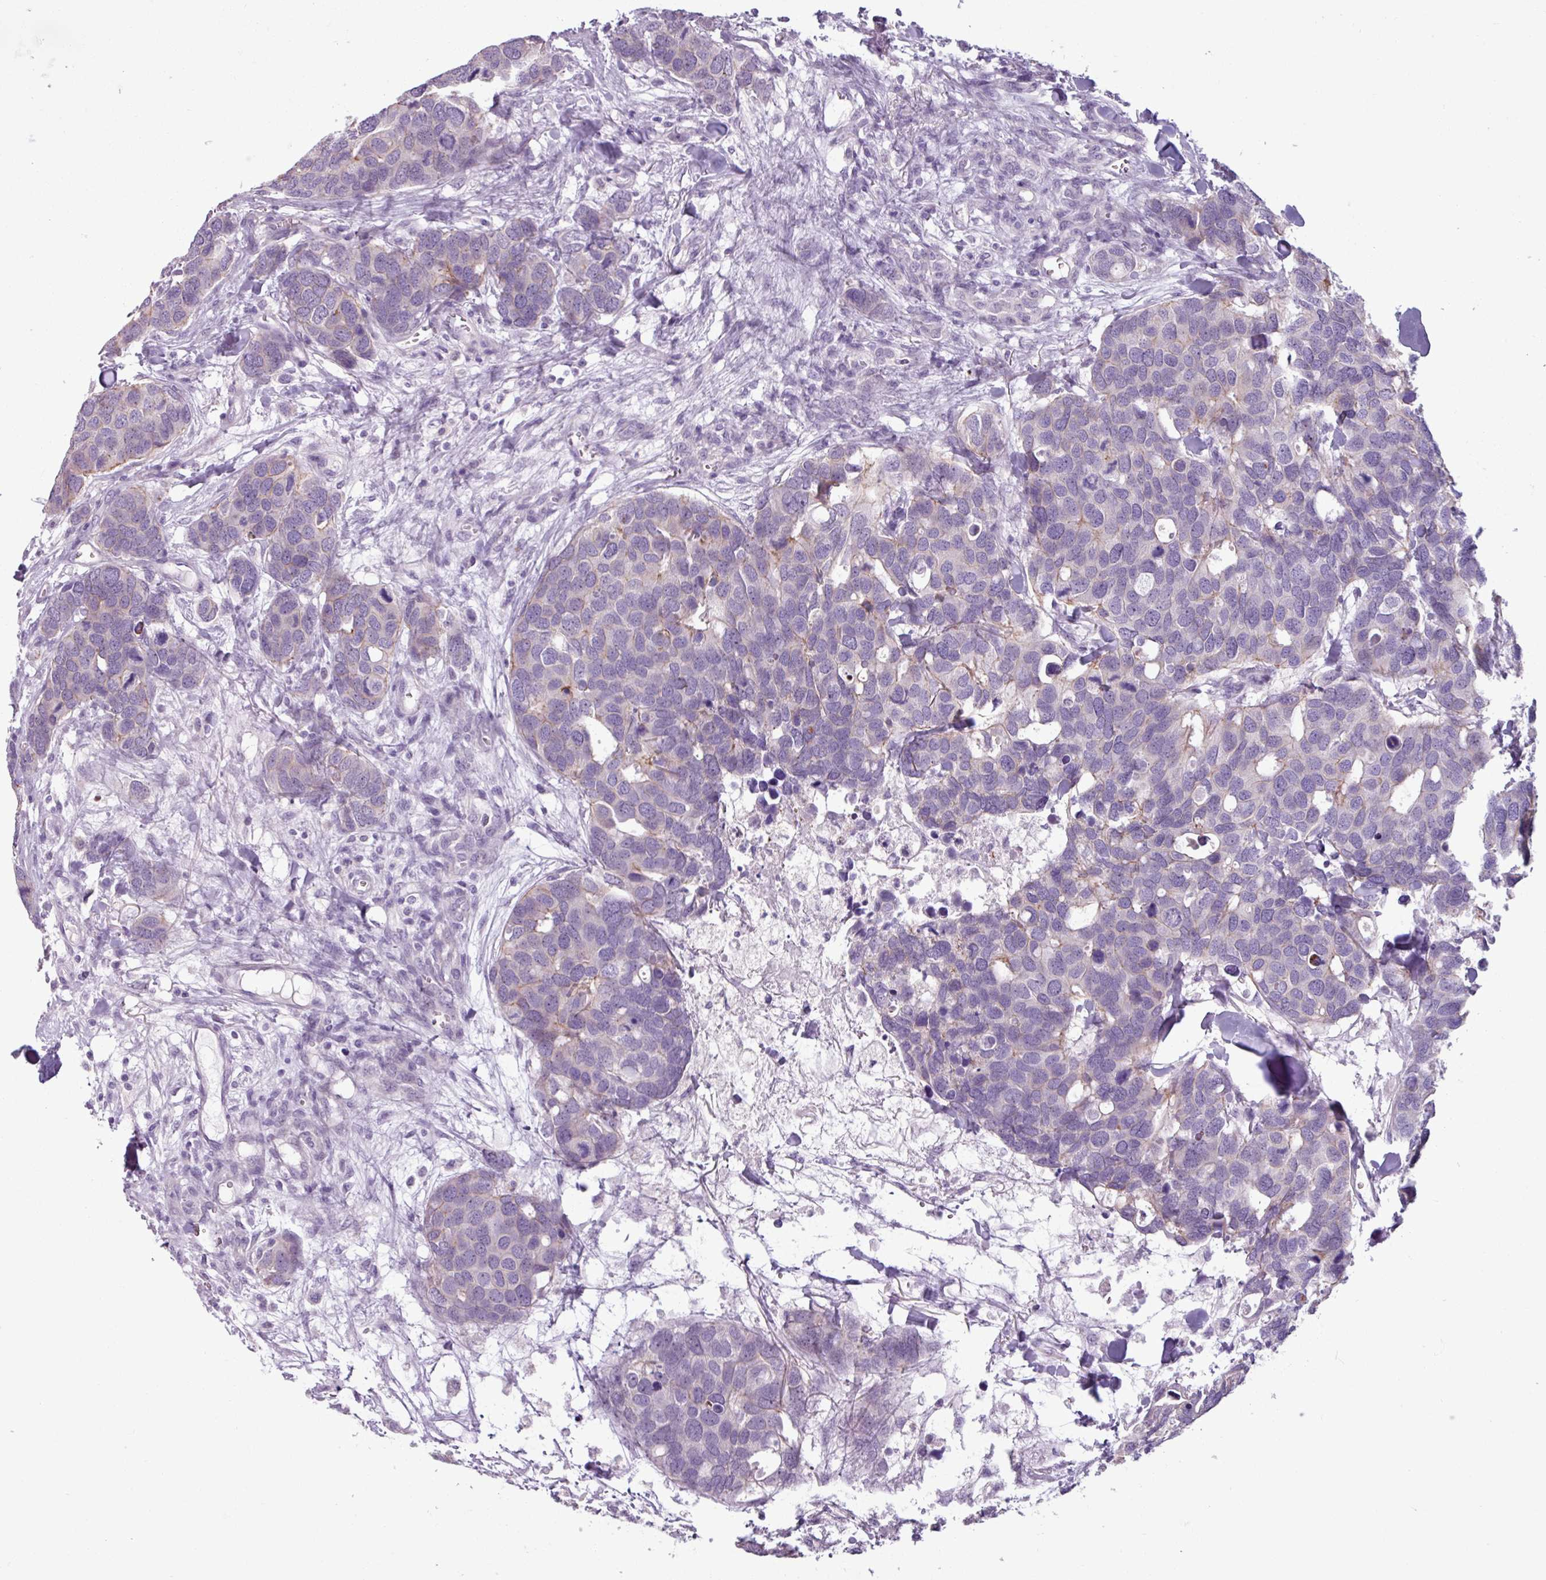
{"staining": {"intensity": "negative", "quantity": "none", "location": "none"}, "tissue": "breast cancer", "cell_type": "Tumor cells", "image_type": "cancer", "snomed": [{"axis": "morphology", "description": "Duct carcinoma"}, {"axis": "topography", "description": "Breast"}], "caption": "Protein analysis of infiltrating ductal carcinoma (breast) shows no significant positivity in tumor cells.", "gene": "PNMA6A", "patient": {"sex": "female", "age": 83}}